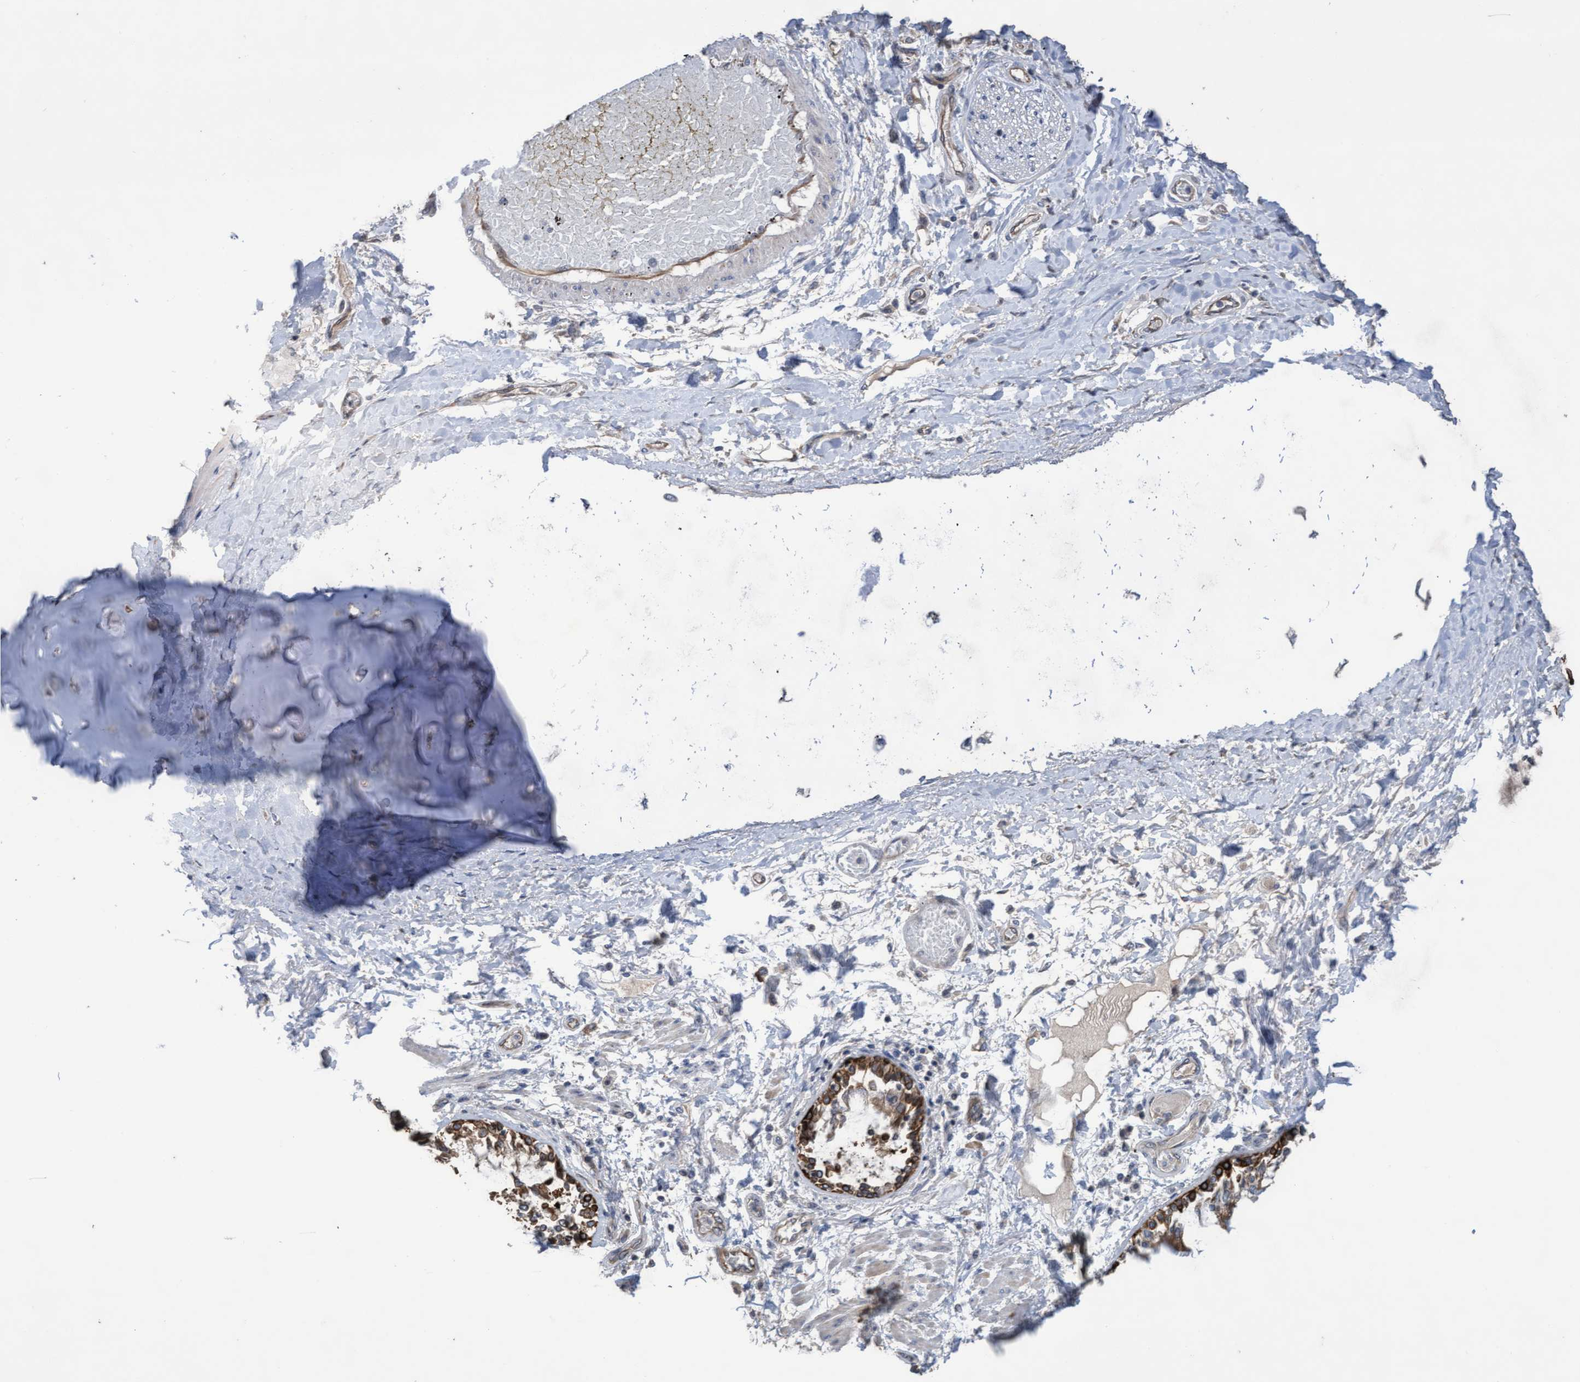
{"staining": {"intensity": "strong", "quantity": "25%-75%", "location": "cytoplasmic/membranous"}, "tissue": "lung cancer", "cell_type": "Tumor cells", "image_type": "cancer", "snomed": [{"axis": "morphology", "description": "Normal tissue, NOS"}, {"axis": "morphology", "description": "Squamous cell carcinoma, NOS"}, {"axis": "topography", "description": "Lymph node"}, {"axis": "topography", "description": "Cartilage tissue"}, {"axis": "topography", "description": "Bronchus"}, {"axis": "topography", "description": "Lung"}, {"axis": "topography", "description": "Peripheral nerve tissue"}], "caption": "Protein analysis of lung squamous cell carcinoma tissue demonstrates strong cytoplasmic/membranous positivity in approximately 25%-75% of tumor cells.", "gene": "KRT24", "patient": {"sex": "female", "age": 49}}